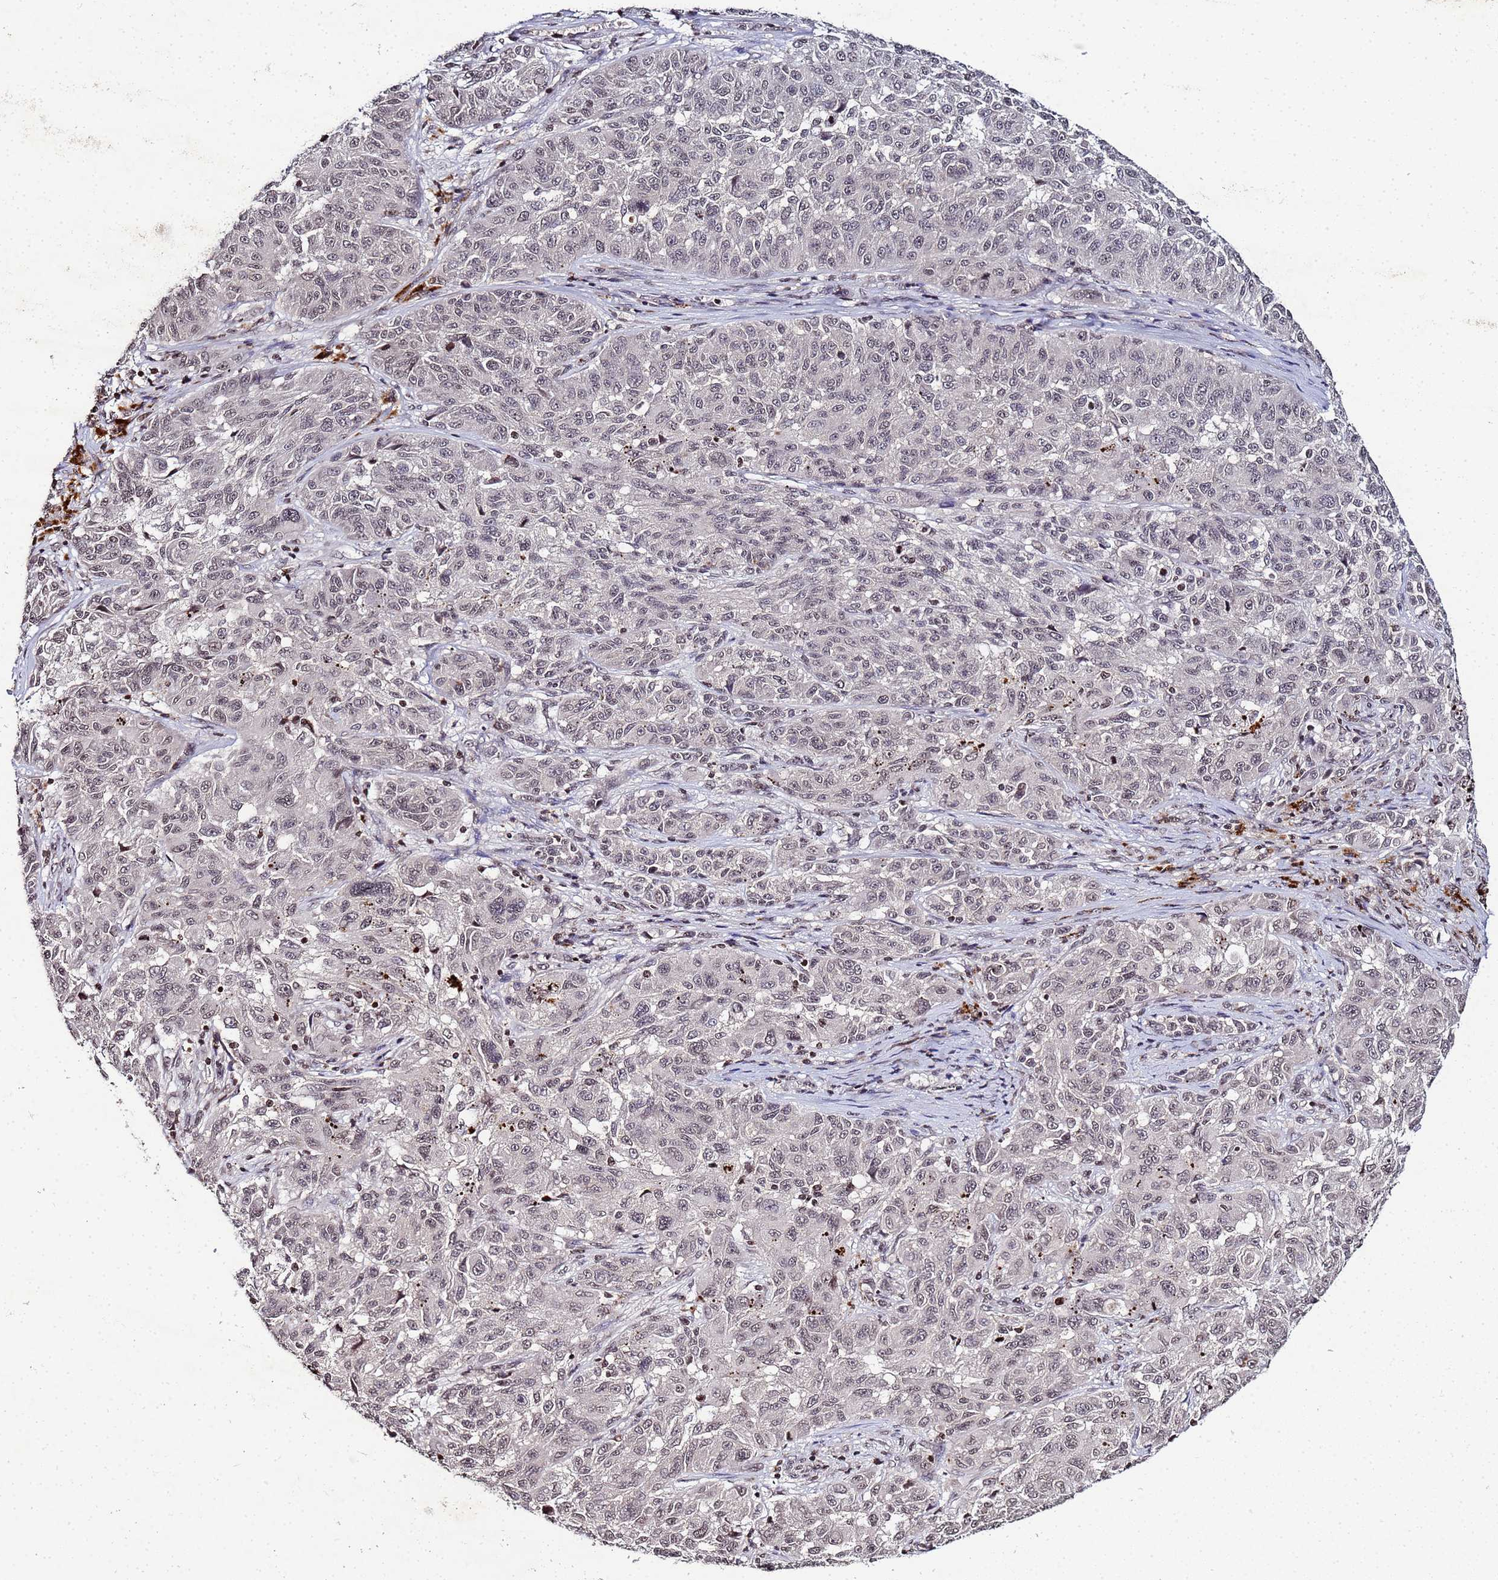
{"staining": {"intensity": "weak", "quantity": "<25%", "location": "nuclear"}, "tissue": "melanoma", "cell_type": "Tumor cells", "image_type": "cancer", "snomed": [{"axis": "morphology", "description": "Malignant melanoma, NOS"}, {"axis": "topography", "description": "Skin"}], "caption": "Protein analysis of melanoma shows no significant expression in tumor cells.", "gene": "FZD4", "patient": {"sex": "male", "age": 53}}